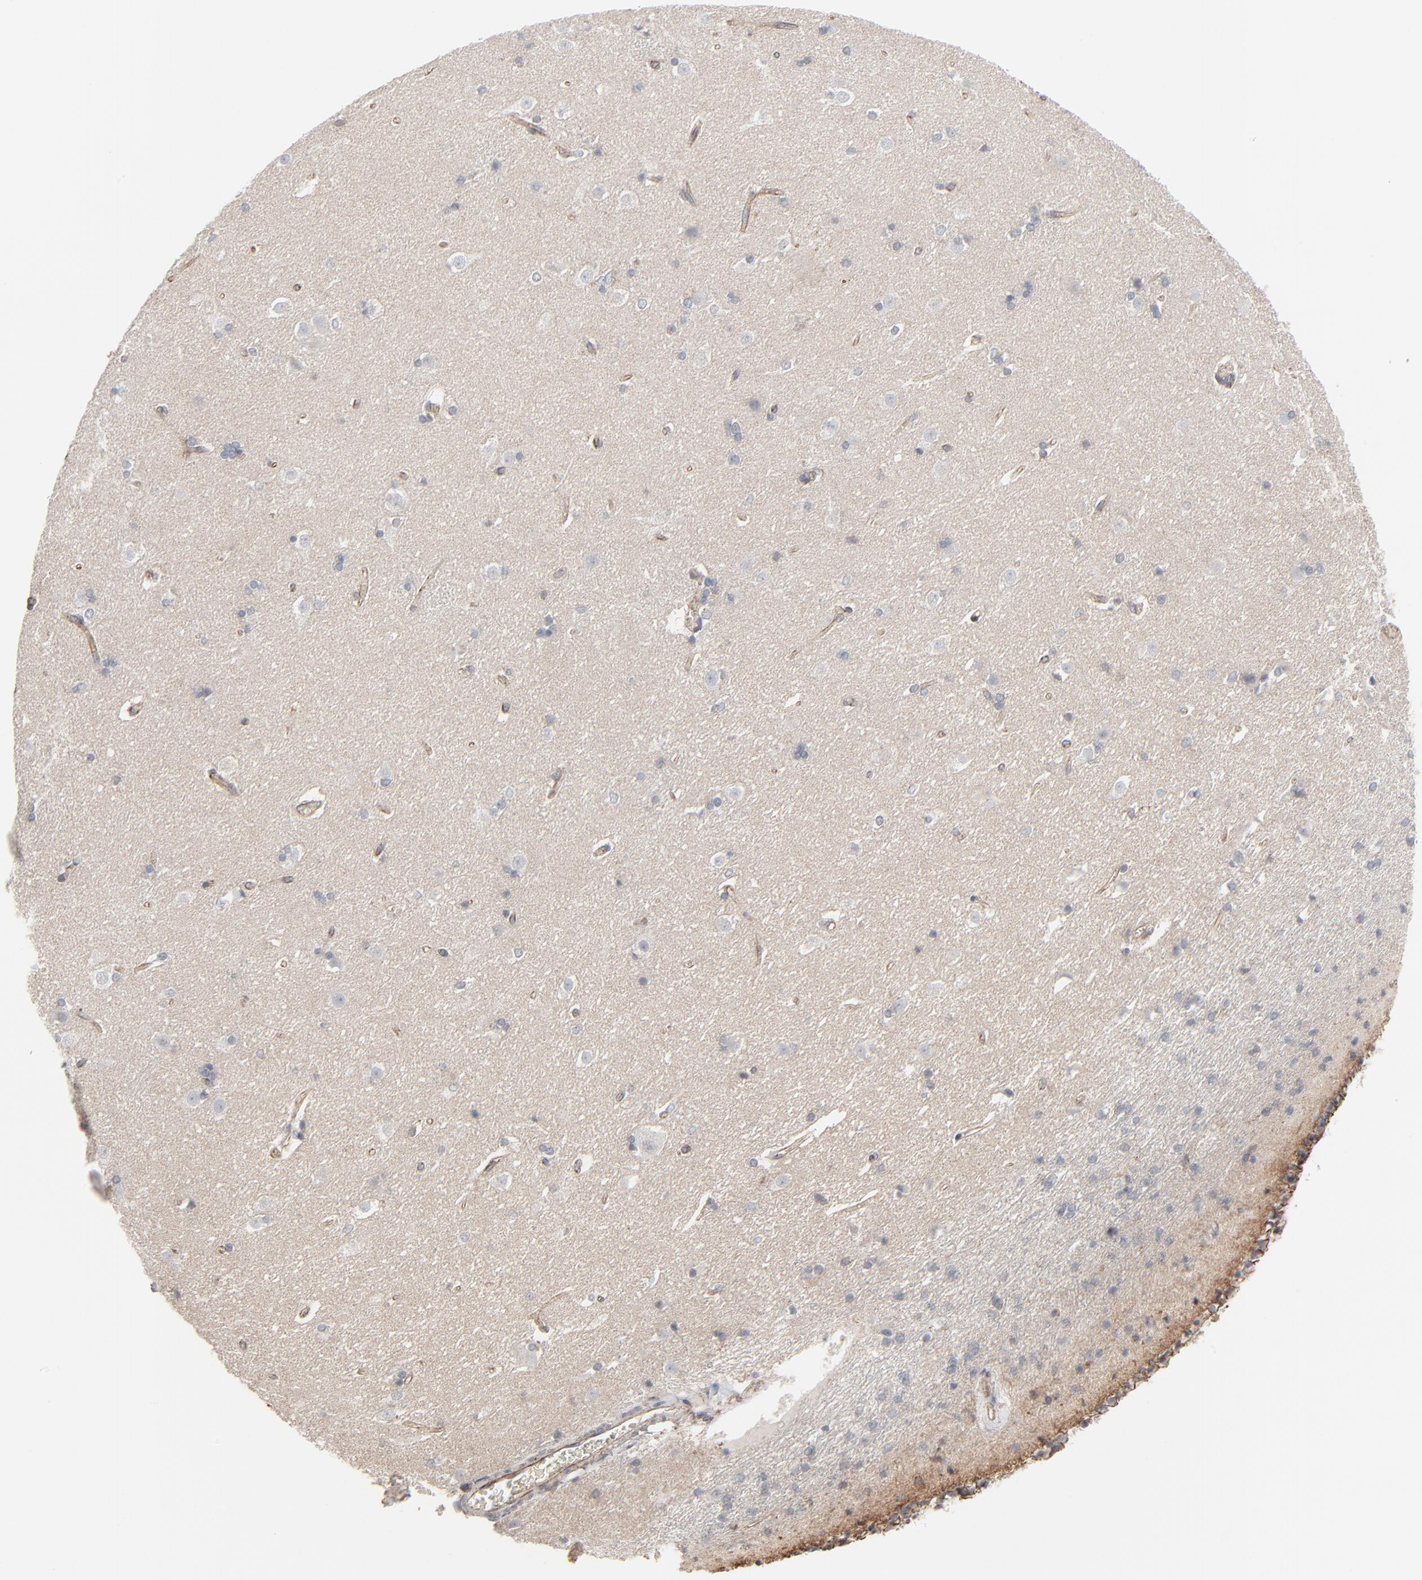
{"staining": {"intensity": "negative", "quantity": "none", "location": "none"}, "tissue": "caudate", "cell_type": "Glial cells", "image_type": "normal", "snomed": [{"axis": "morphology", "description": "Normal tissue, NOS"}, {"axis": "topography", "description": "Lateral ventricle wall"}], "caption": "IHC of unremarkable human caudate shows no positivity in glial cells. Brightfield microscopy of IHC stained with DAB (3,3'-diaminobenzidine) (brown) and hematoxylin (blue), captured at high magnification.", "gene": "CTNND1", "patient": {"sex": "female", "age": 19}}